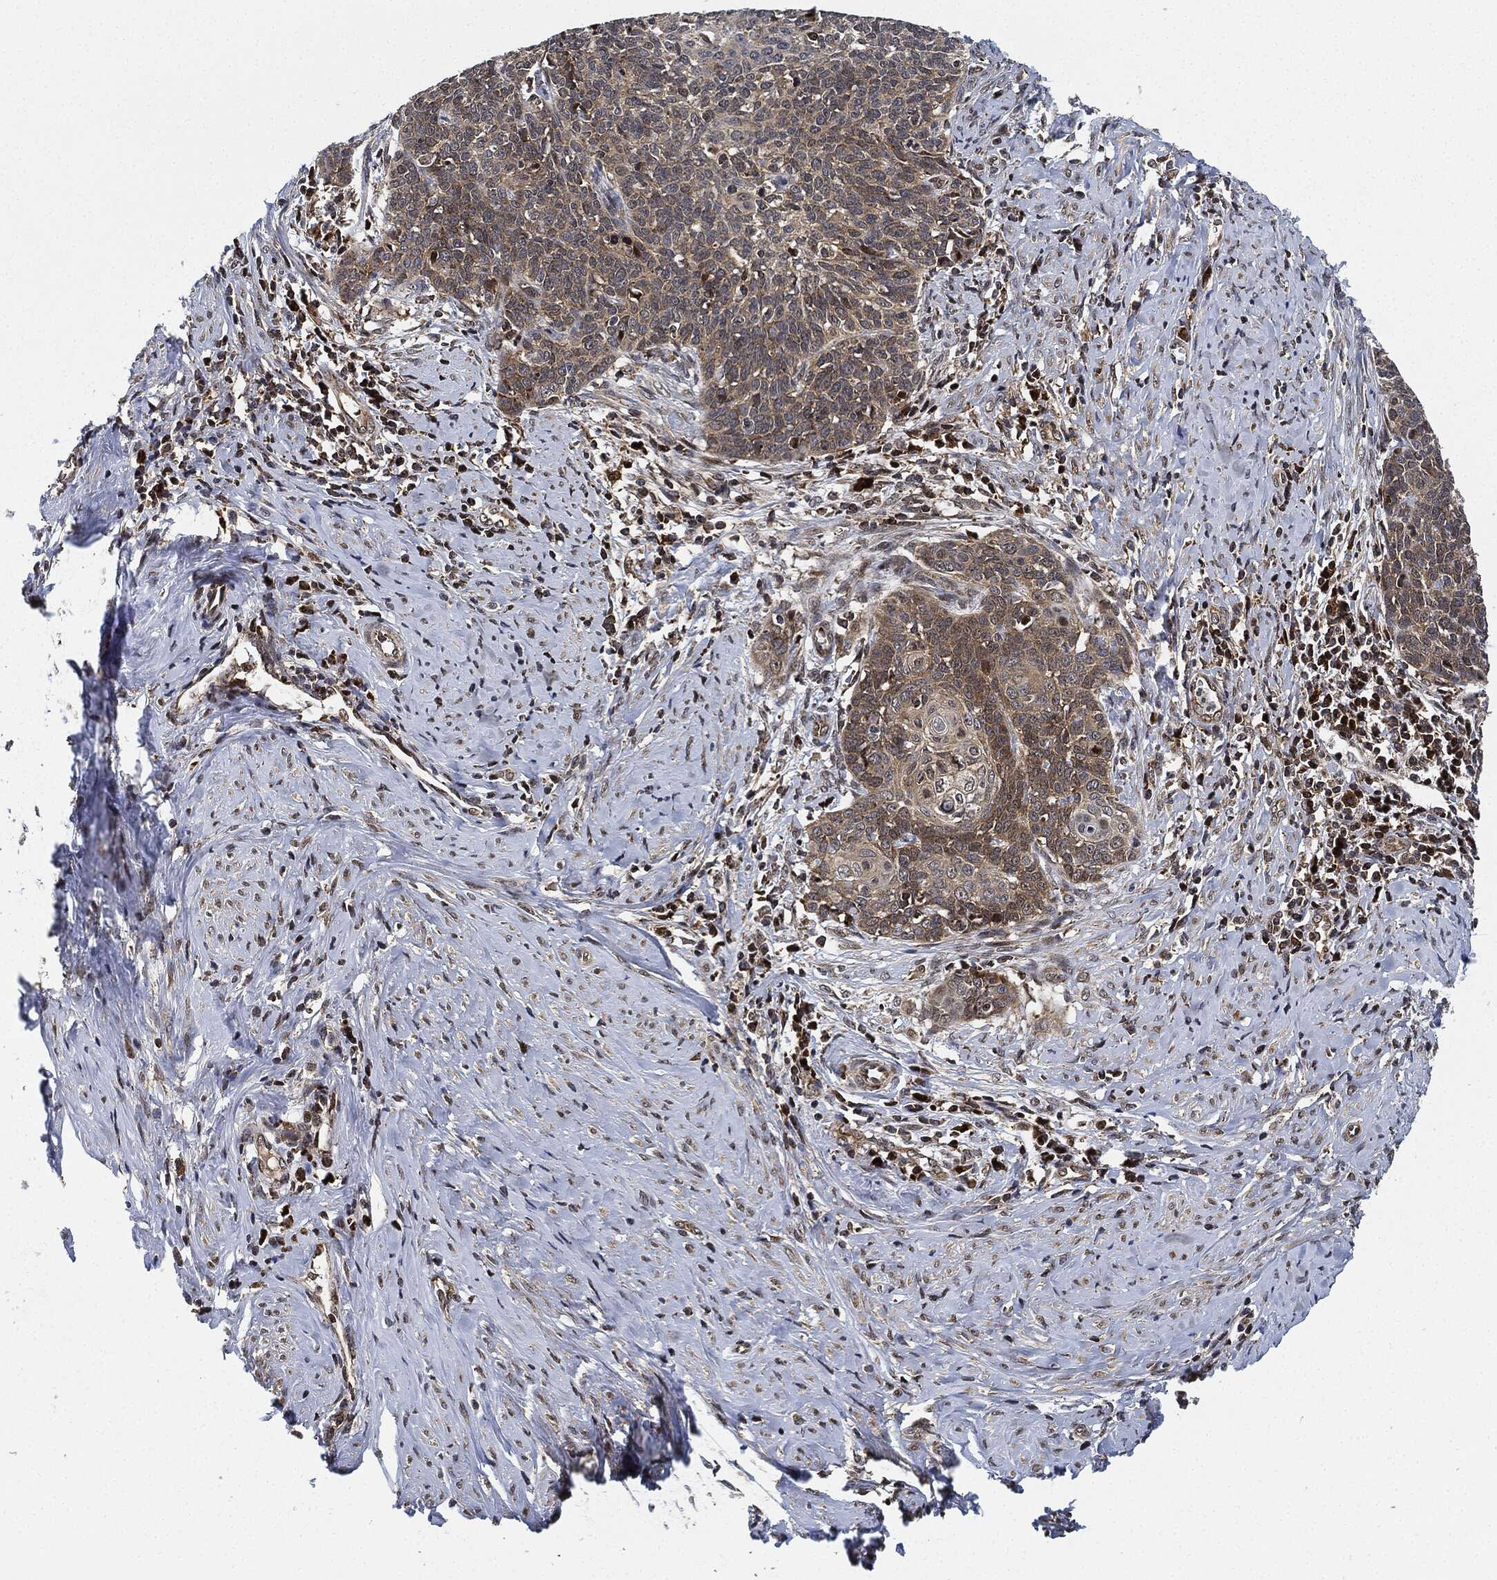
{"staining": {"intensity": "weak", "quantity": "25%-75%", "location": "cytoplasmic/membranous"}, "tissue": "cervical cancer", "cell_type": "Tumor cells", "image_type": "cancer", "snomed": [{"axis": "morphology", "description": "Normal tissue, NOS"}, {"axis": "morphology", "description": "Squamous cell carcinoma, NOS"}, {"axis": "topography", "description": "Cervix"}], "caption": "A photomicrograph of cervical cancer (squamous cell carcinoma) stained for a protein exhibits weak cytoplasmic/membranous brown staining in tumor cells.", "gene": "RNASEL", "patient": {"sex": "female", "age": 39}}